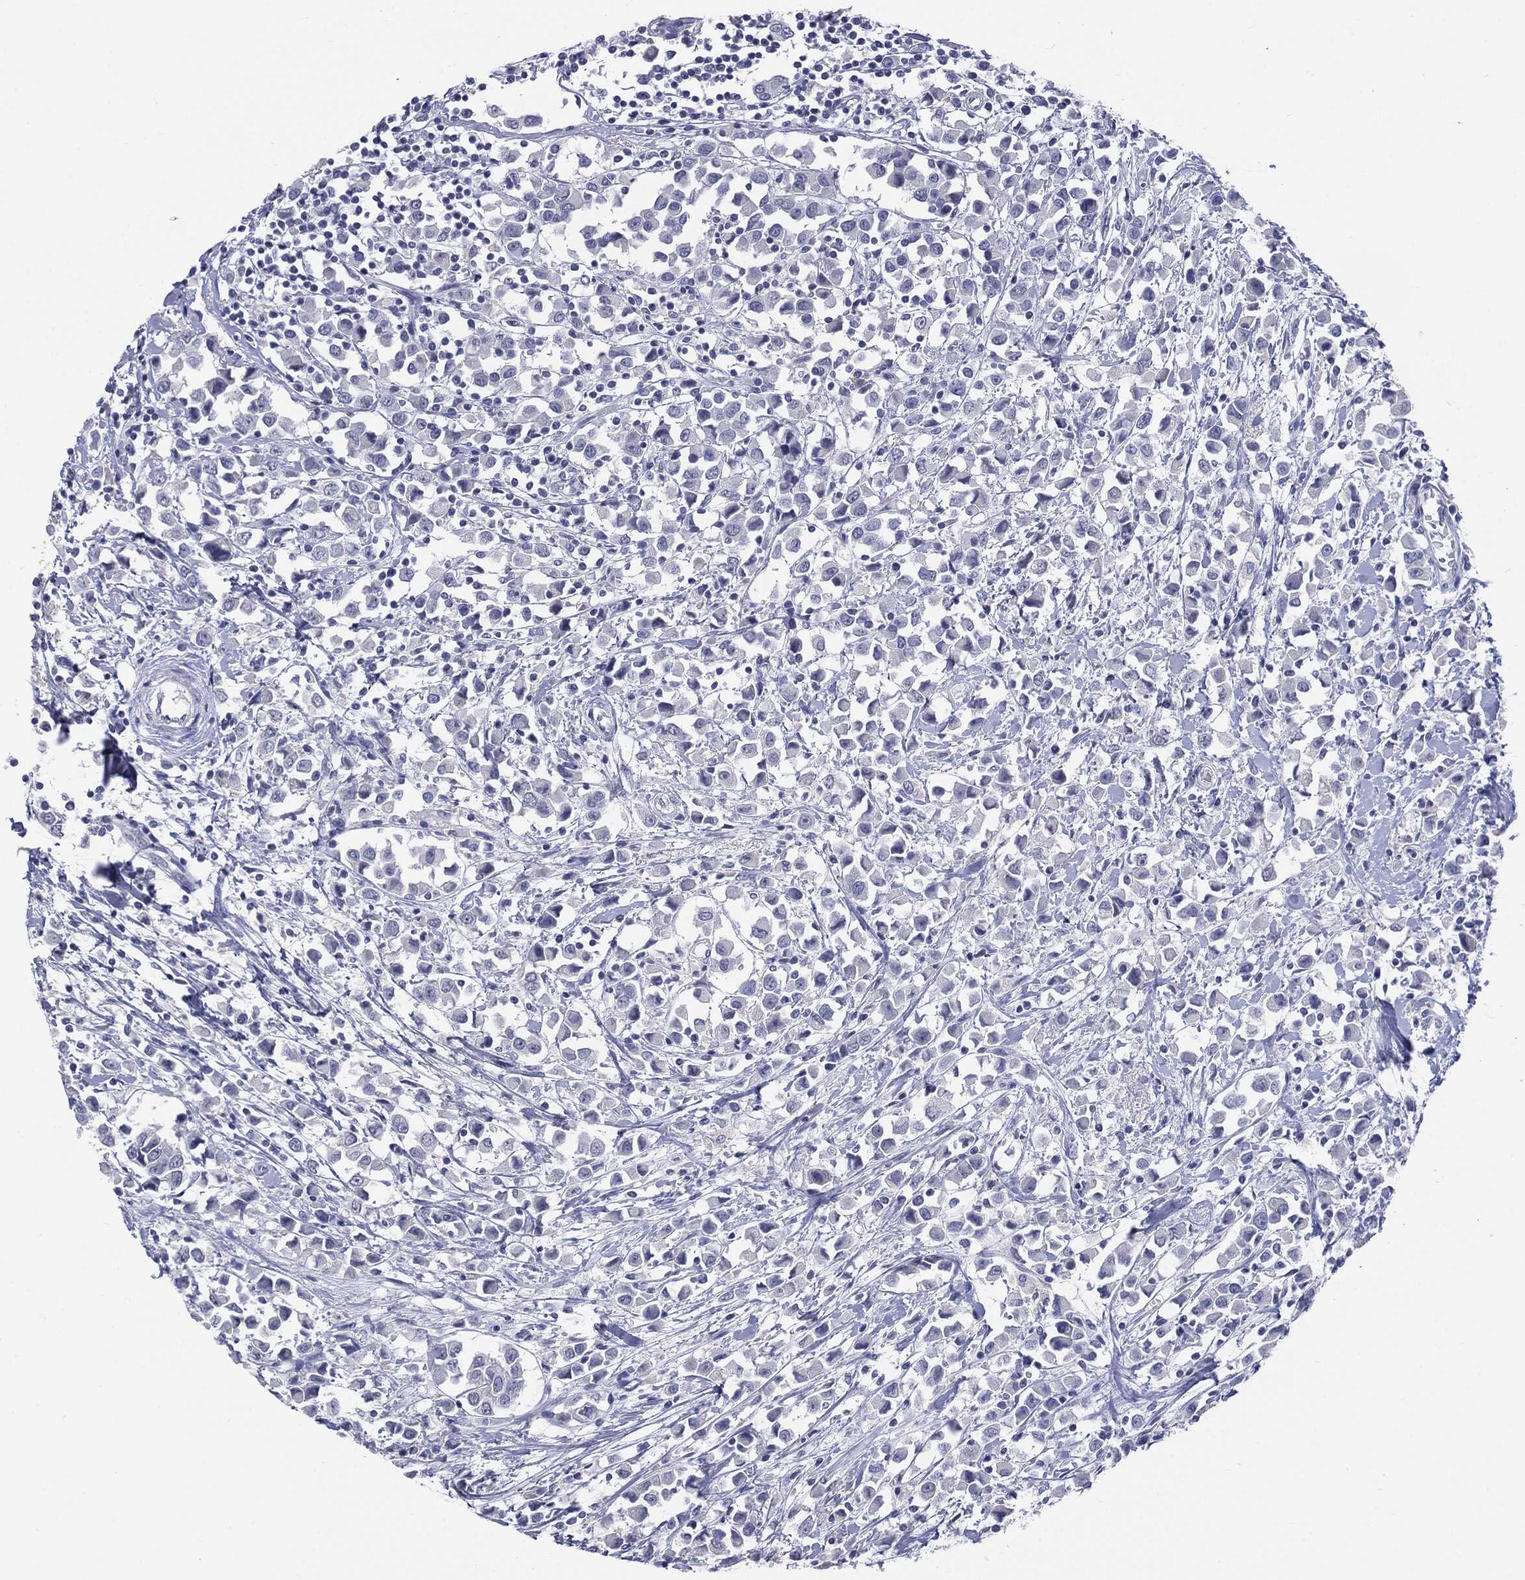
{"staining": {"intensity": "negative", "quantity": "none", "location": "none"}, "tissue": "breast cancer", "cell_type": "Tumor cells", "image_type": "cancer", "snomed": [{"axis": "morphology", "description": "Duct carcinoma"}, {"axis": "topography", "description": "Breast"}], "caption": "High power microscopy histopathology image of an immunohistochemistry histopathology image of breast infiltrating ductal carcinoma, revealing no significant expression in tumor cells.", "gene": "TSHB", "patient": {"sex": "female", "age": 61}}